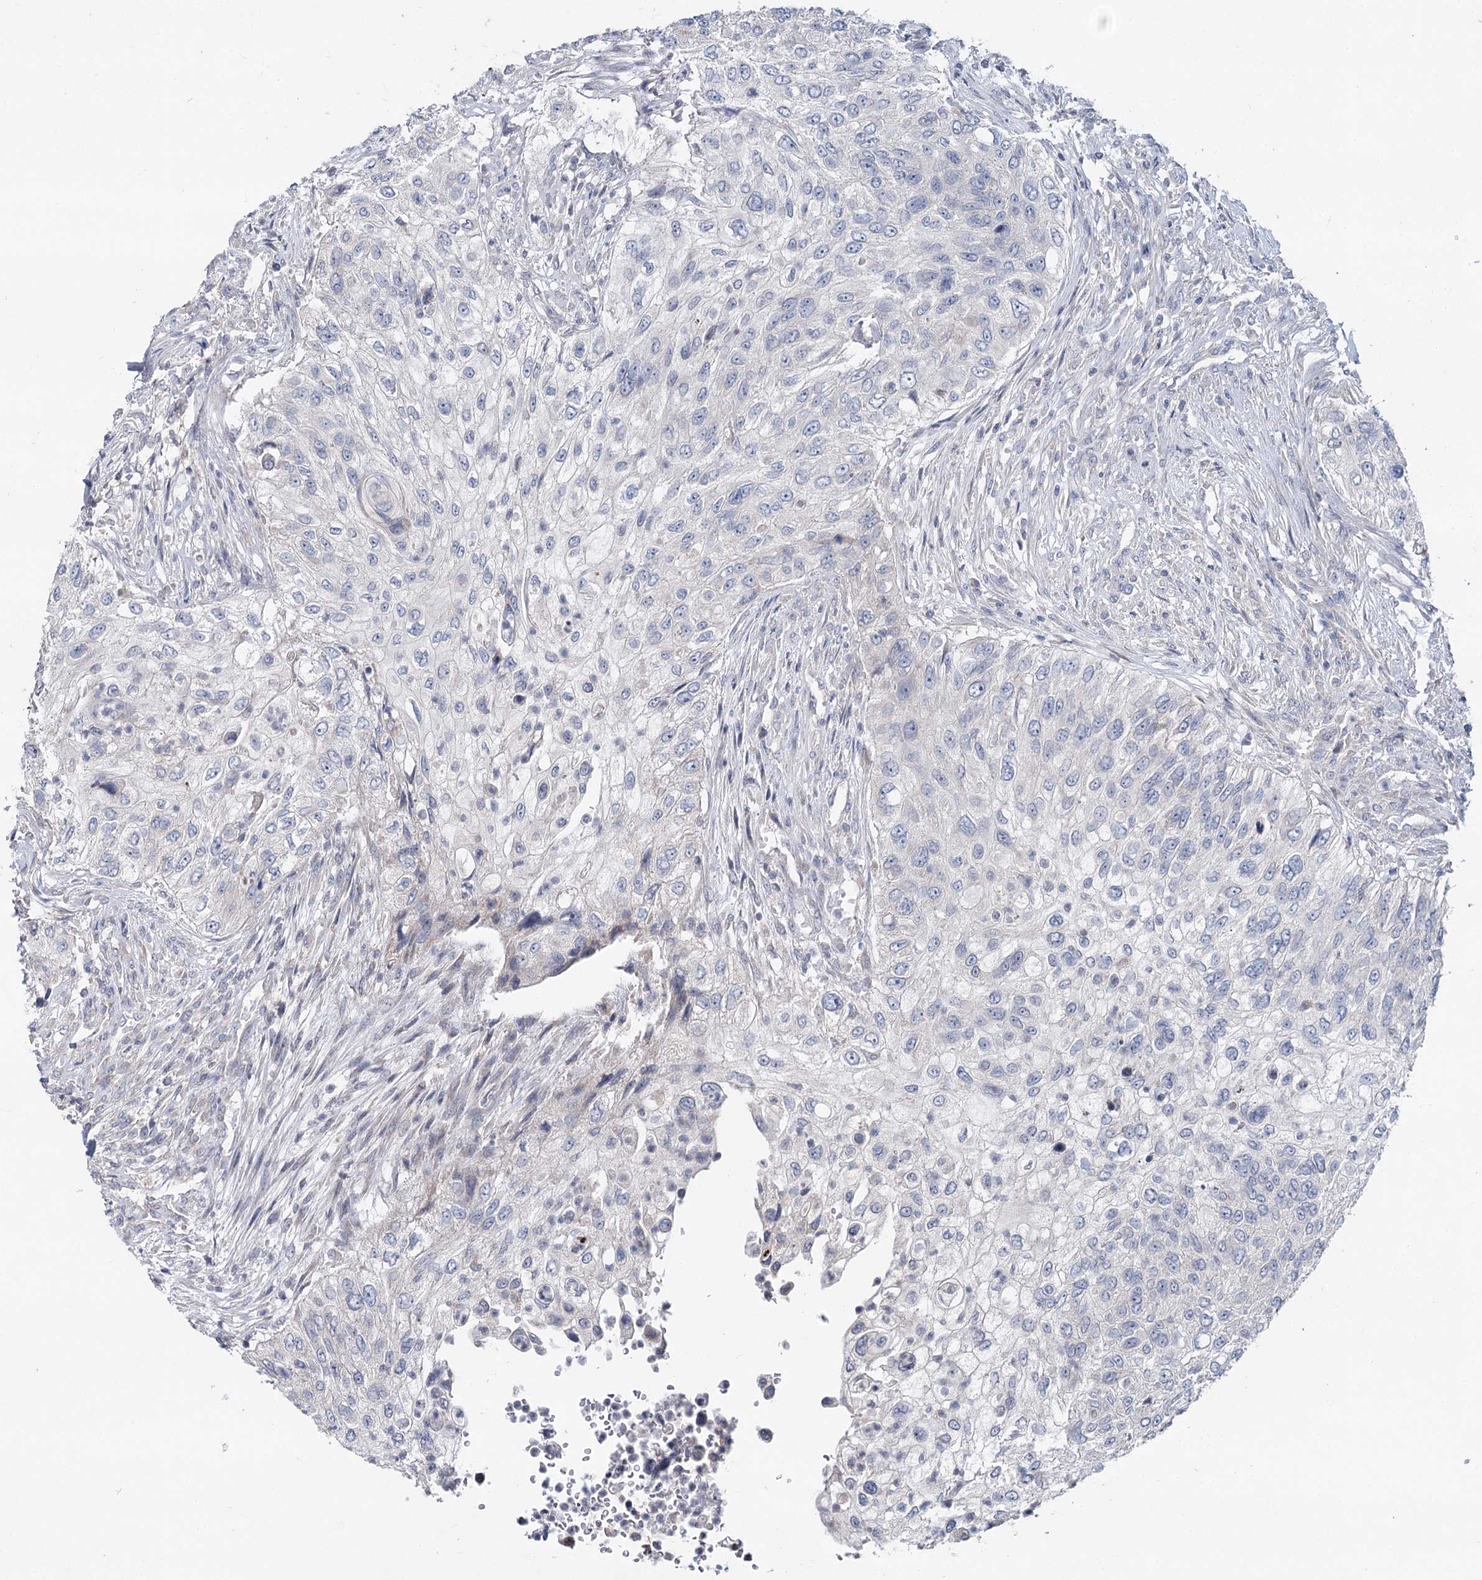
{"staining": {"intensity": "negative", "quantity": "none", "location": "none"}, "tissue": "urothelial cancer", "cell_type": "Tumor cells", "image_type": "cancer", "snomed": [{"axis": "morphology", "description": "Urothelial carcinoma, High grade"}, {"axis": "topography", "description": "Urinary bladder"}], "caption": "This is an IHC micrograph of human urothelial cancer. There is no positivity in tumor cells.", "gene": "PTGR1", "patient": {"sex": "female", "age": 60}}